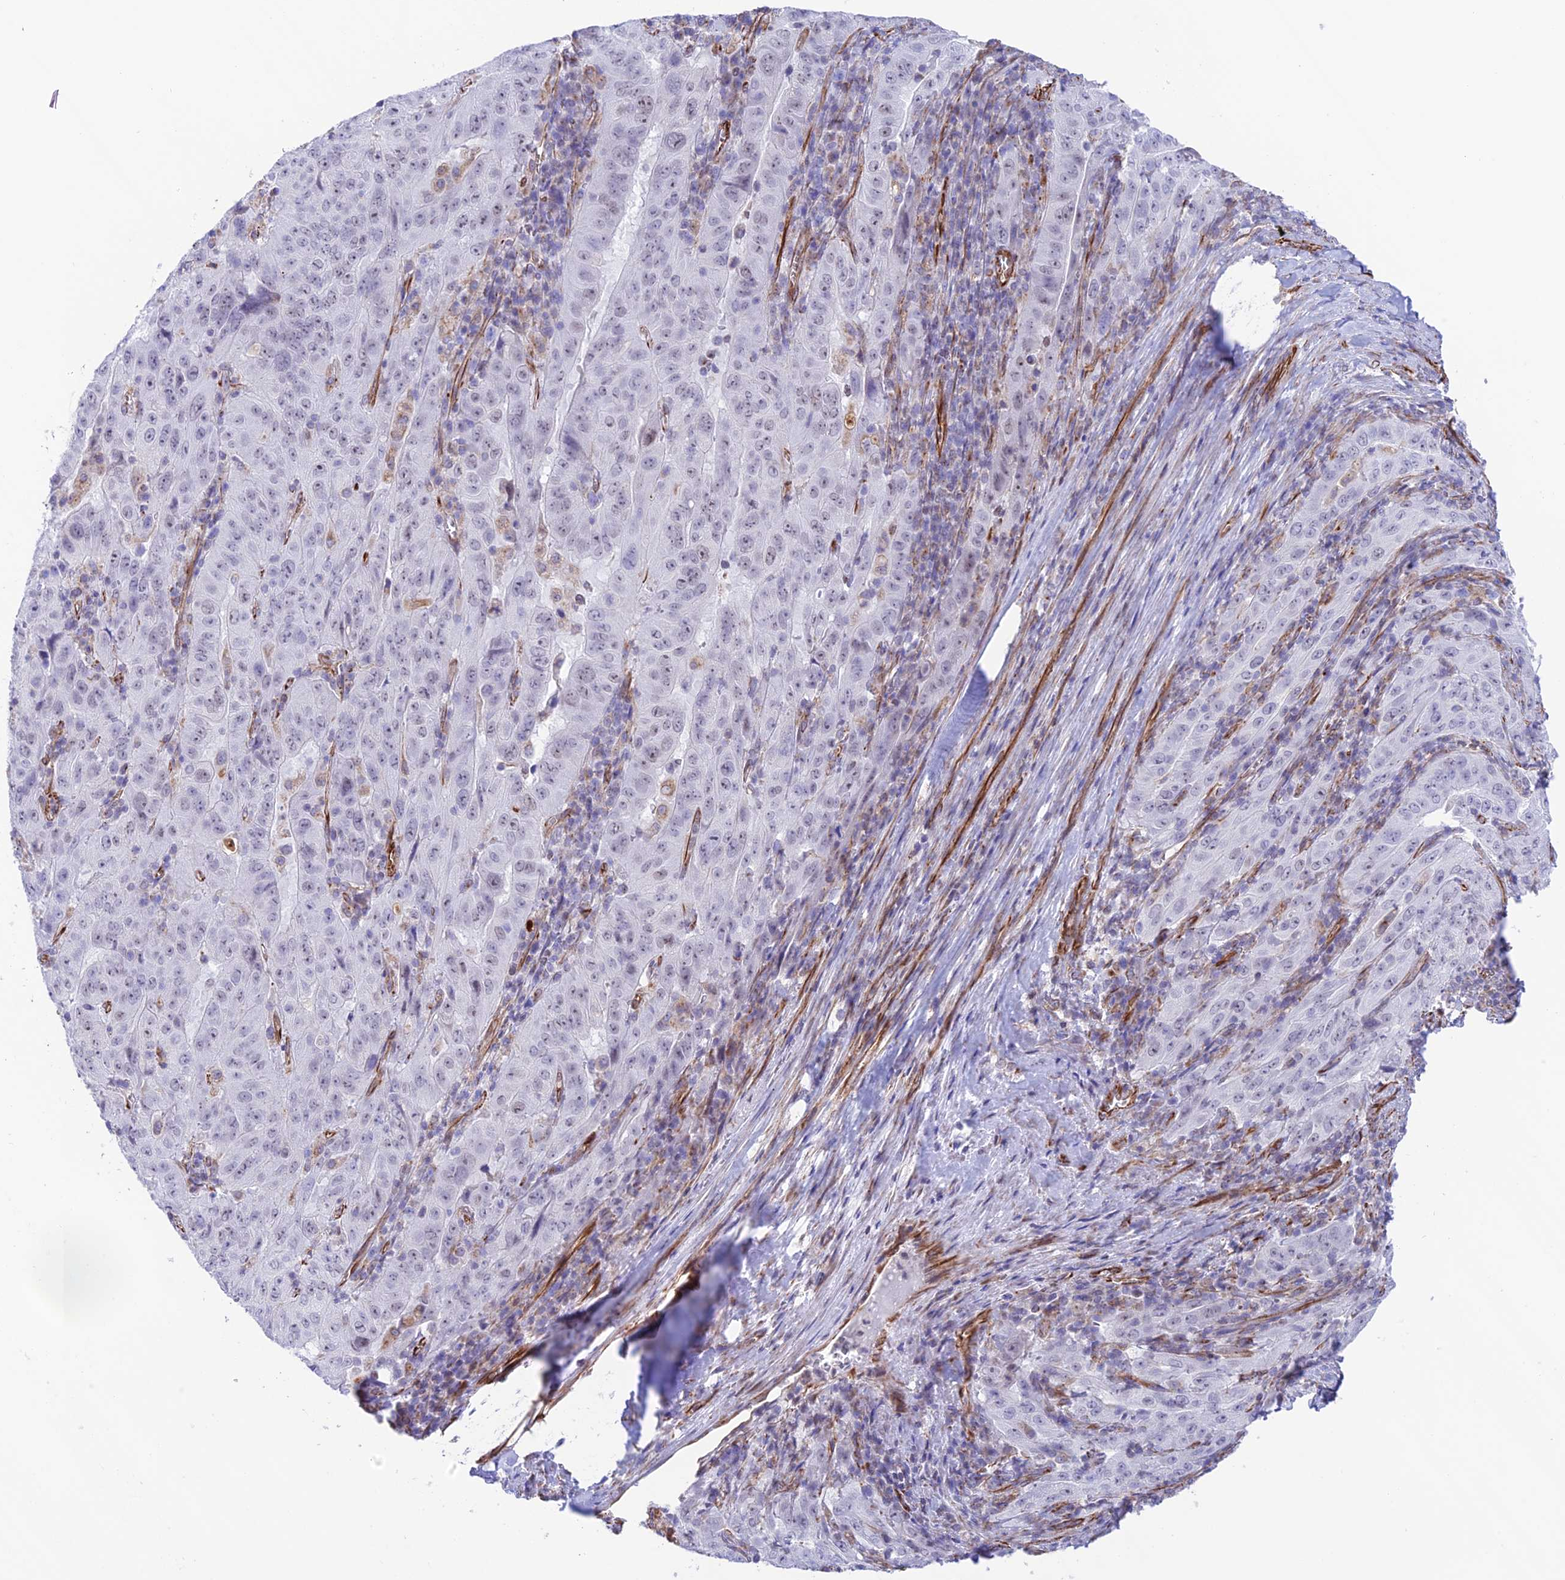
{"staining": {"intensity": "negative", "quantity": "none", "location": "none"}, "tissue": "pancreatic cancer", "cell_type": "Tumor cells", "image_type": "cancer", "snomed": [{"axis": "morphology", "description": "Adenocarcinoma, NOS"}, {"axis": "topography", "description": "Pancreas"}], "caption": "Tumor cells are negative for protein expression in human pancreatic adenocarcinoma. The staining is performed using DAB (3,3'-diaminobenzidine) brown chromogen with nuclei counter-stained in using hematoxylin.", "gene": "ZNF652", "patient": {"sex": "male", "age": 63}}